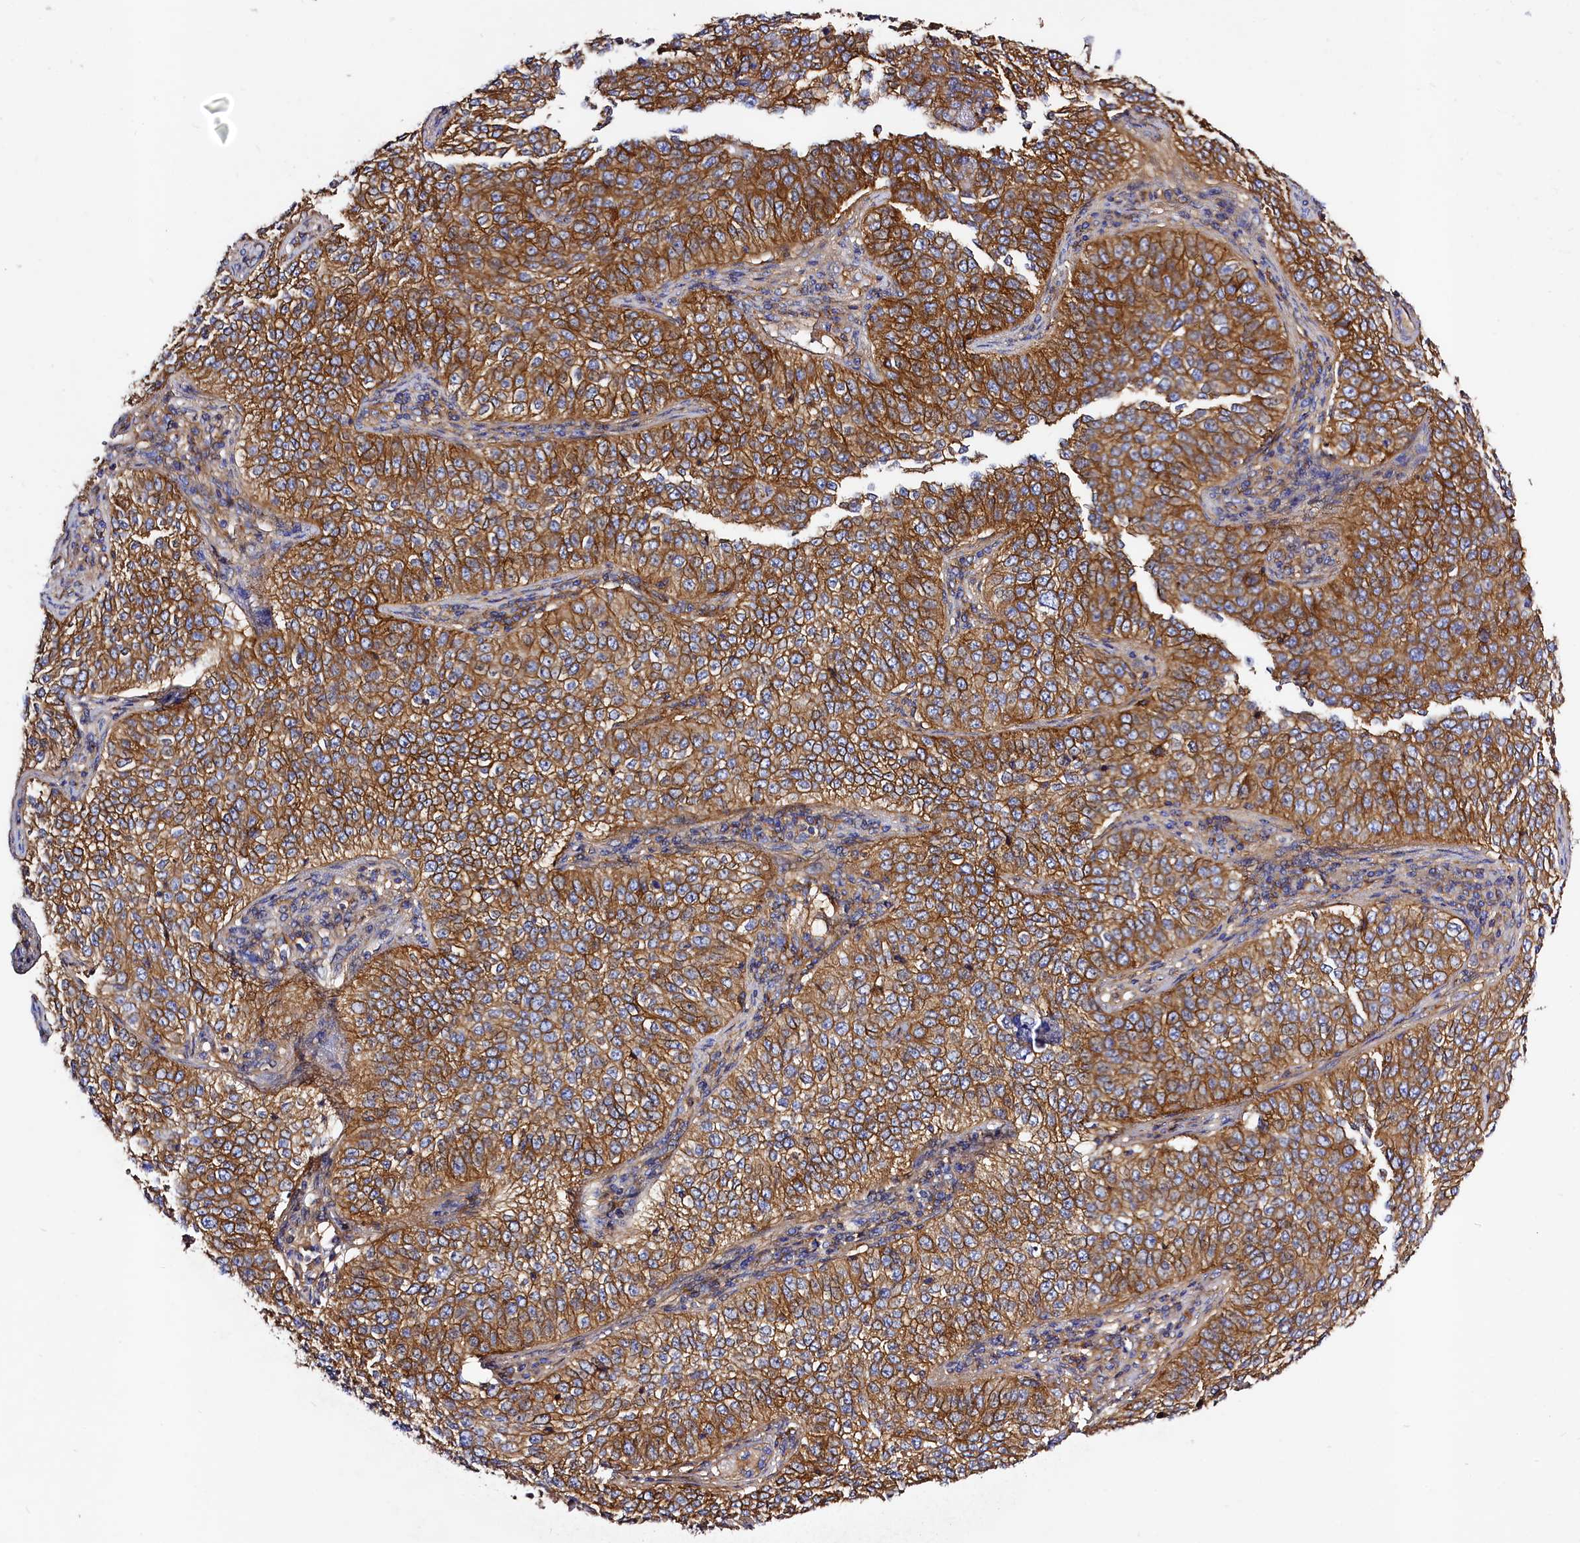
{"staining": {"intensity": "strong", "quantity": ">75%", "location": "cytoplasmic/membranous"}, "tissue": "cervical cancer", "cell_type": "Tumor cells", "image_type": "cancer", "snomed": [{"axis": "morphology", "description": "Squamous cell carcinoma, NOS"}, {"axis": "topography", "description": "Cervix"}], "caption": "IHC staining of cervical cancer (squamous cell carcinoma), which demonstrates high levels of strong cytoplasmic/membranous positivity in approximately >75% of tumor cells indicating strong cytoplasmic/membranous protein staining. The staining was performed using DAB (brown) for protein detection and nuclei were counterstained in hematoxylin (blue).", "gene": "ANO6", "patient": {"sex": "female", "age": 35}}